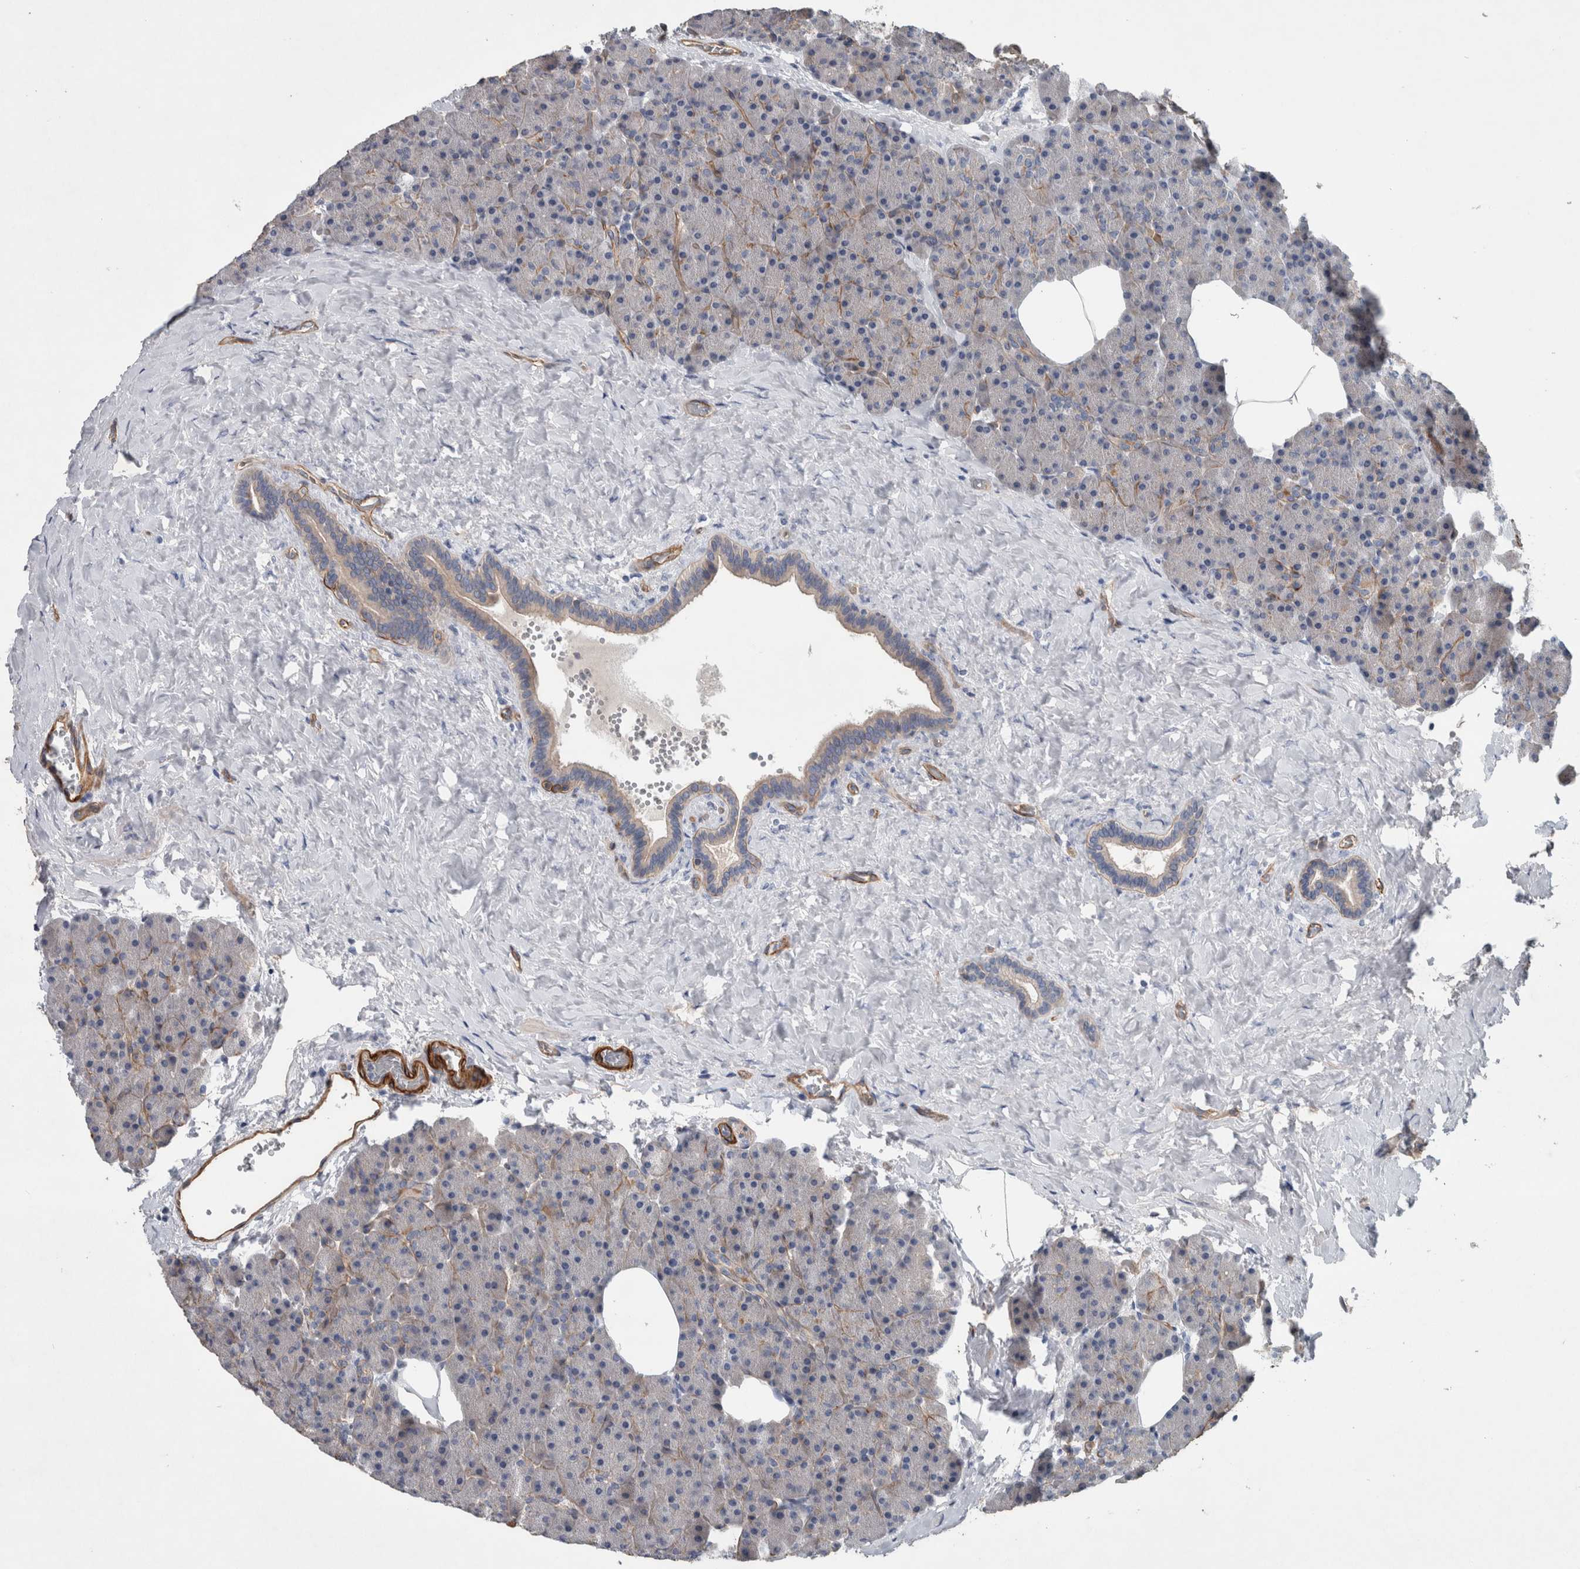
{"staining": {"intensity": "weak", "quantity": "25%-75%", "location": "cytoplasmic/membranous"}, "tissue": "pancreas", "cell_type": "Exocrine glandular cells", "image_type": "normal", "snomed": [{"axis": "morphology", "description": "Normal tissue, NOS"}, {"axis": "morphology", "description": "Carcinoid, malignant, NOS"}, {"axis": "topography", "description": "Pancreas"}], "caption": "A low amount of weak cytoplasmic/membranous staining is seen in approximately 25%-75% of exocrine glandular cells in normal pancreas. Using DAB (3,3'-diaminobenzidine) (brown) and hematoxylin (blue) stains, captured at high magnification using brightfield microscopy.", "gene": "BCAM", "patient": {"sex": "female", "age": 35}}